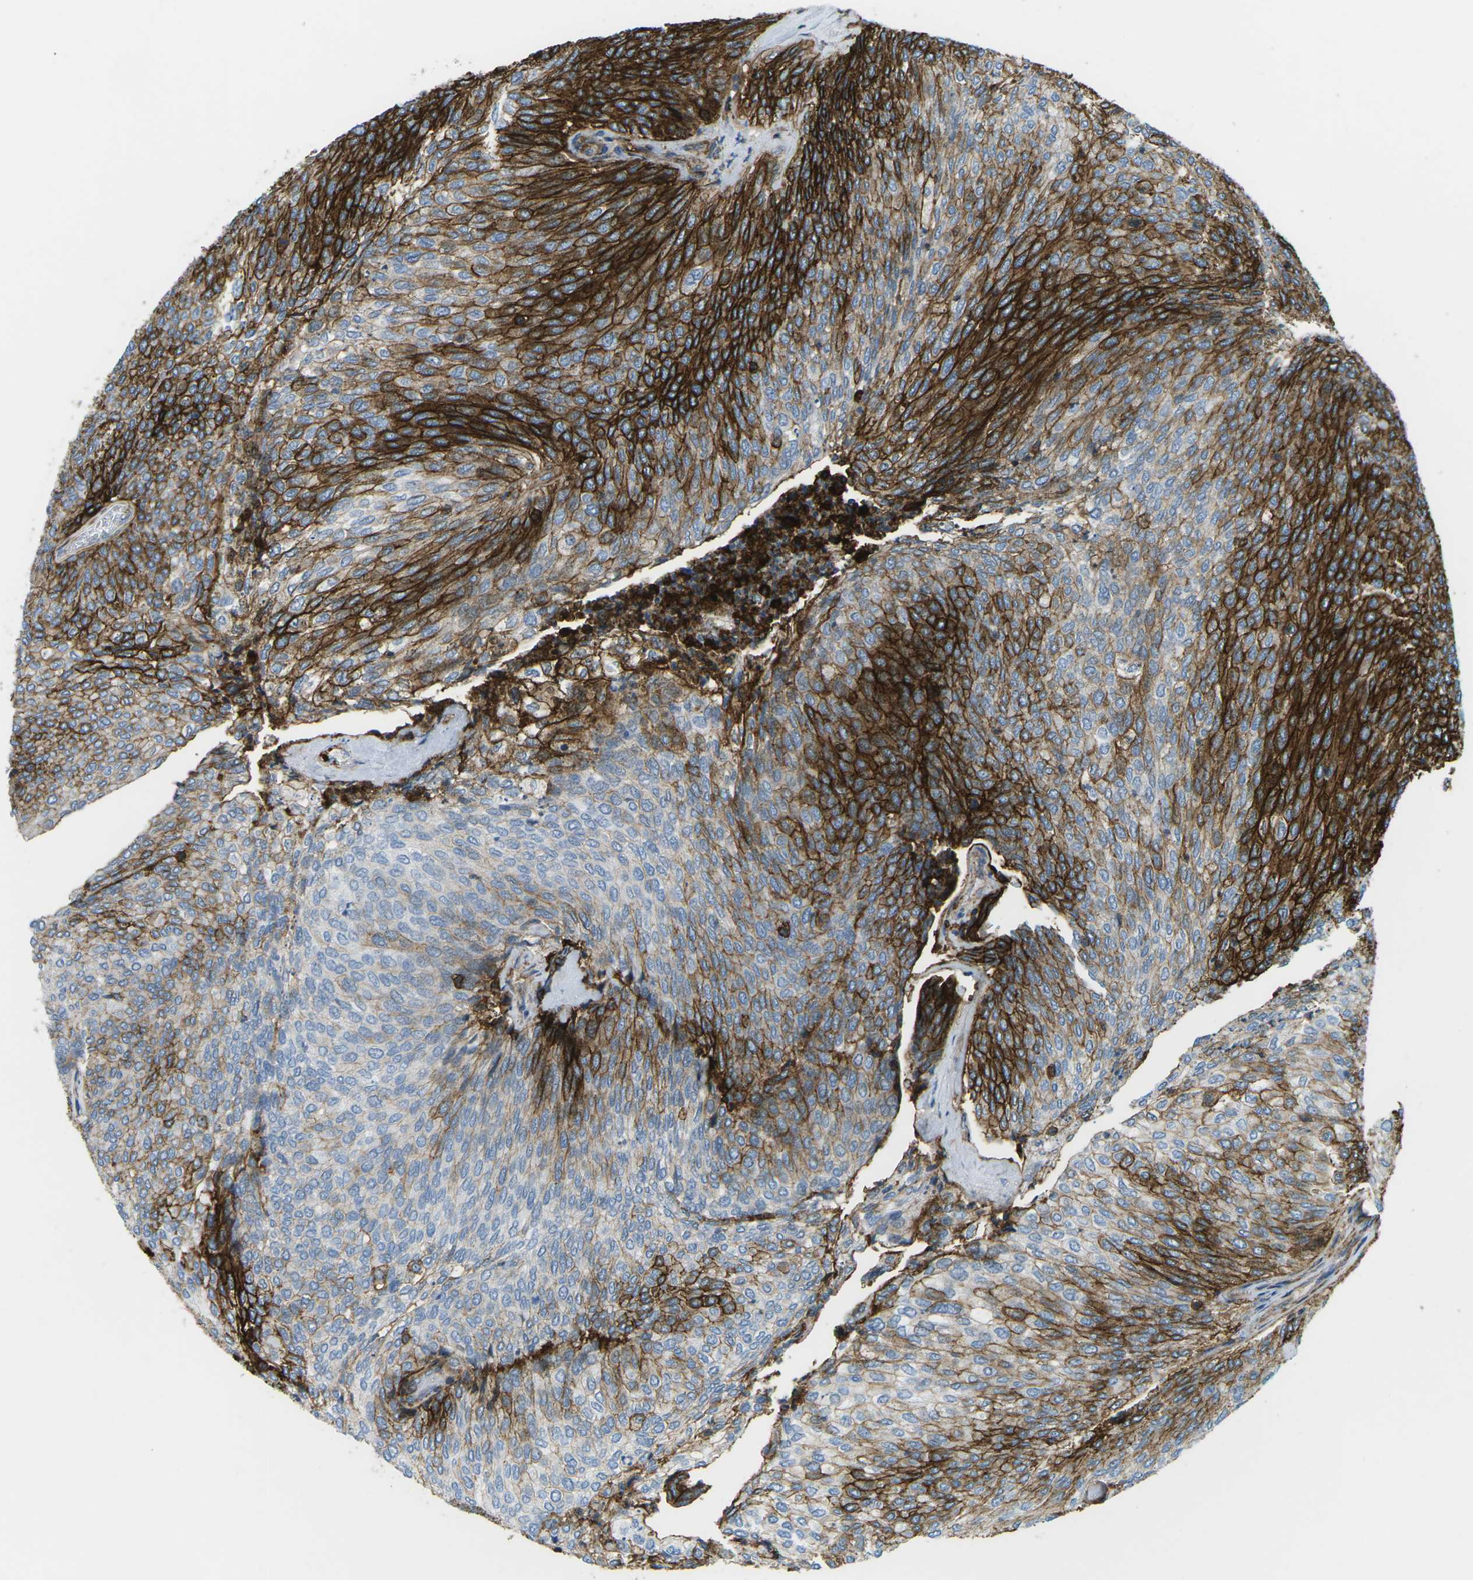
{"staining": {"intensity": "strong", "quantity": "25%-75%", "location": "cytoplasmic/membranous"}, "tissue": "urothelial cancer", "cell_type": "Tumor cells", "image_type": "cancer", "snomed": [{"axis": "morphology", "description": "Urothelial carcinoma, Low grade"}, {"axis": "topography", "description": "Urinary bladder"}], "caption": "This histopathology image demonstrates immunohistochemistry (IHC) staining of urothelial carcinoma (low-grade), with high strong cytoplasmic/membranous positivity in about 25%-75% of tumor cells.", "gene": "HLA-B", "patient": {"sex": "female", "age": 79}}